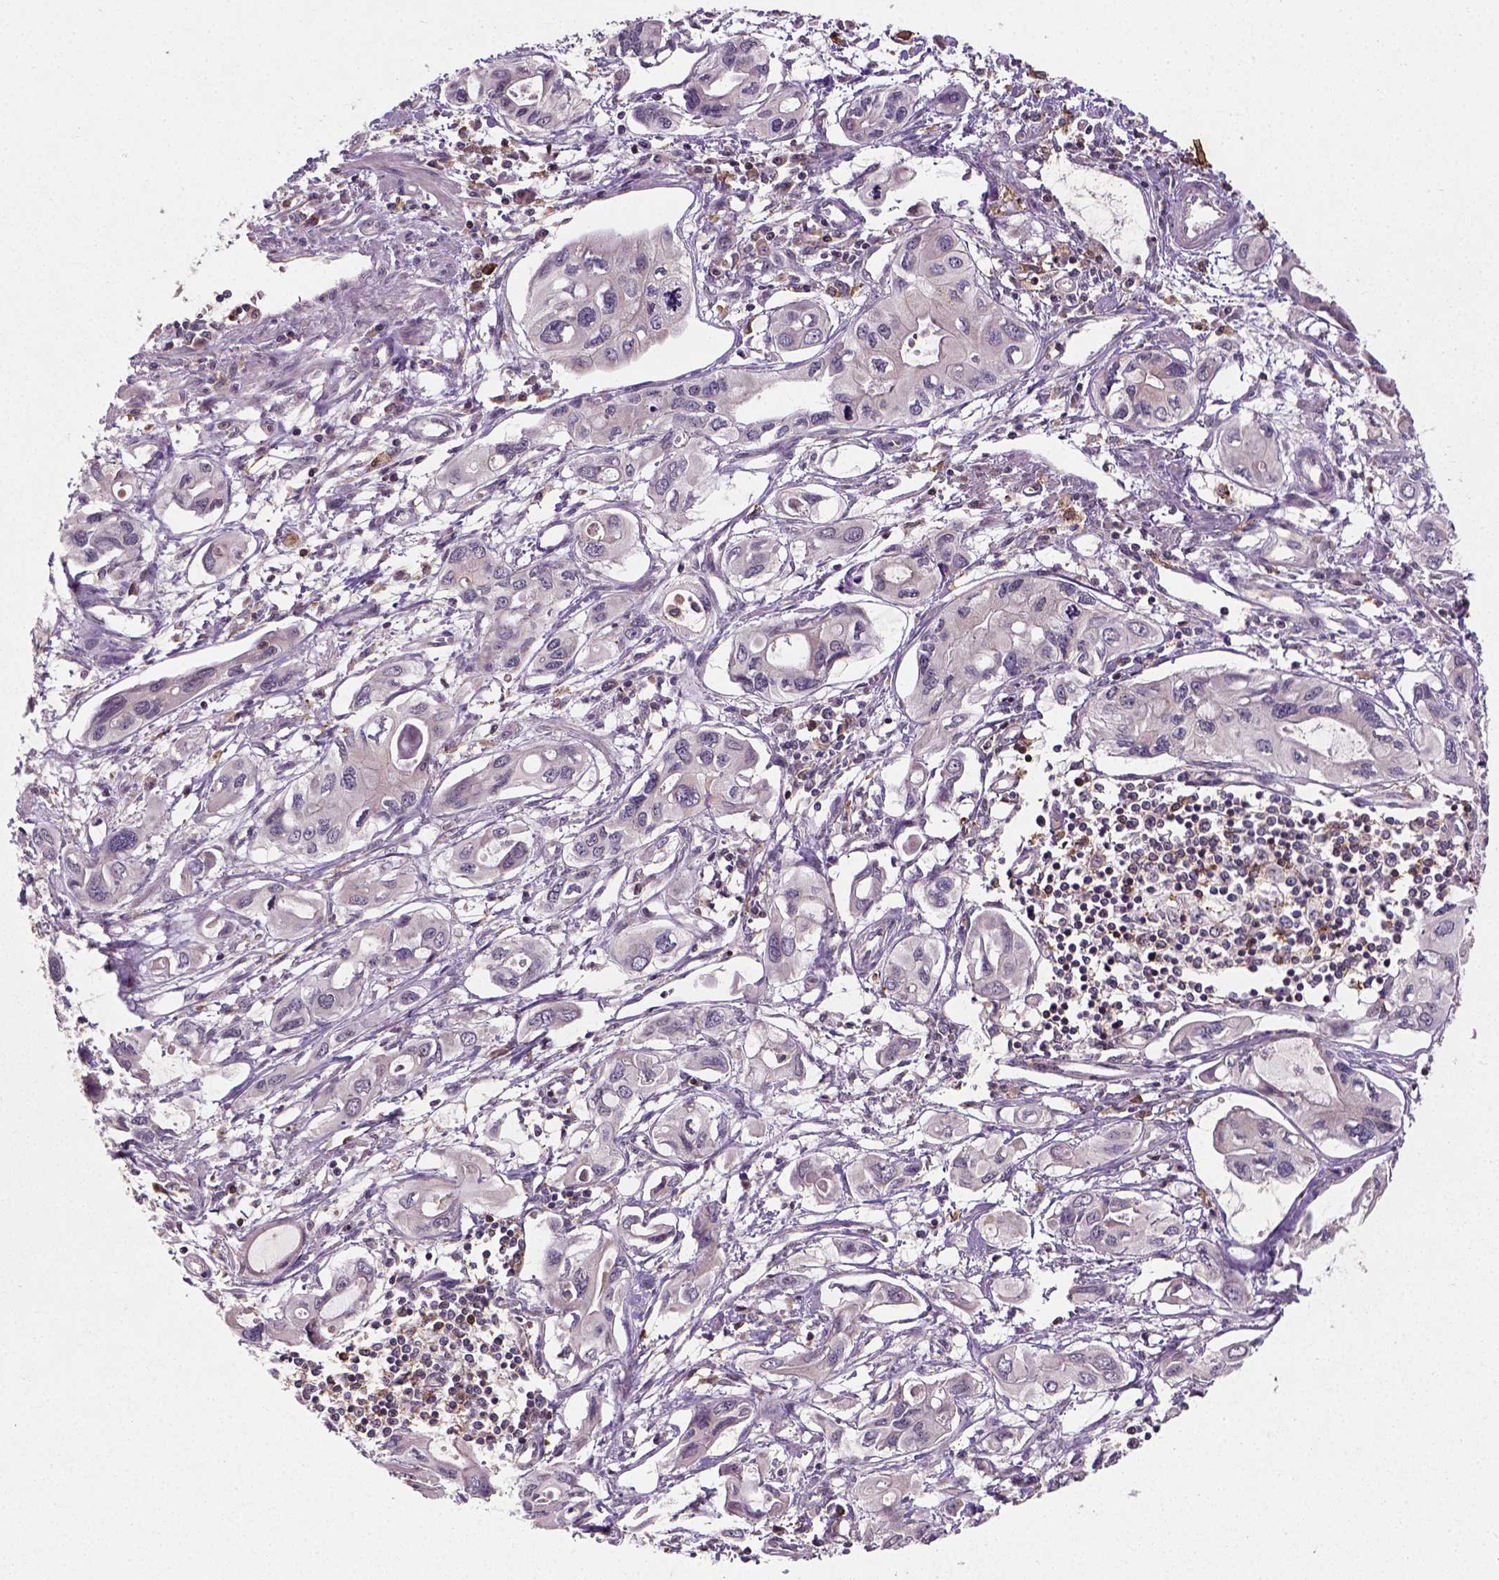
{"staining": {"intensity": "negative", "quantity": "none", "location": "none"}, "tissue": "pancreatic cancer", "cell_type": "Tumor cells", "image_type": "cancer", "snomed": [{"axis": "morphology", "description": "Adenocarcinoma, NOS"}, {"axis": "topography", "description": "Pancreas"}], "caption": "A photomicrograph of pancreatic adenocarcinoma stained for a protein displays no brown staining in tumor cells.", "gene": "CAMKK1", "patient": {"sex": "male", "age": 60}}